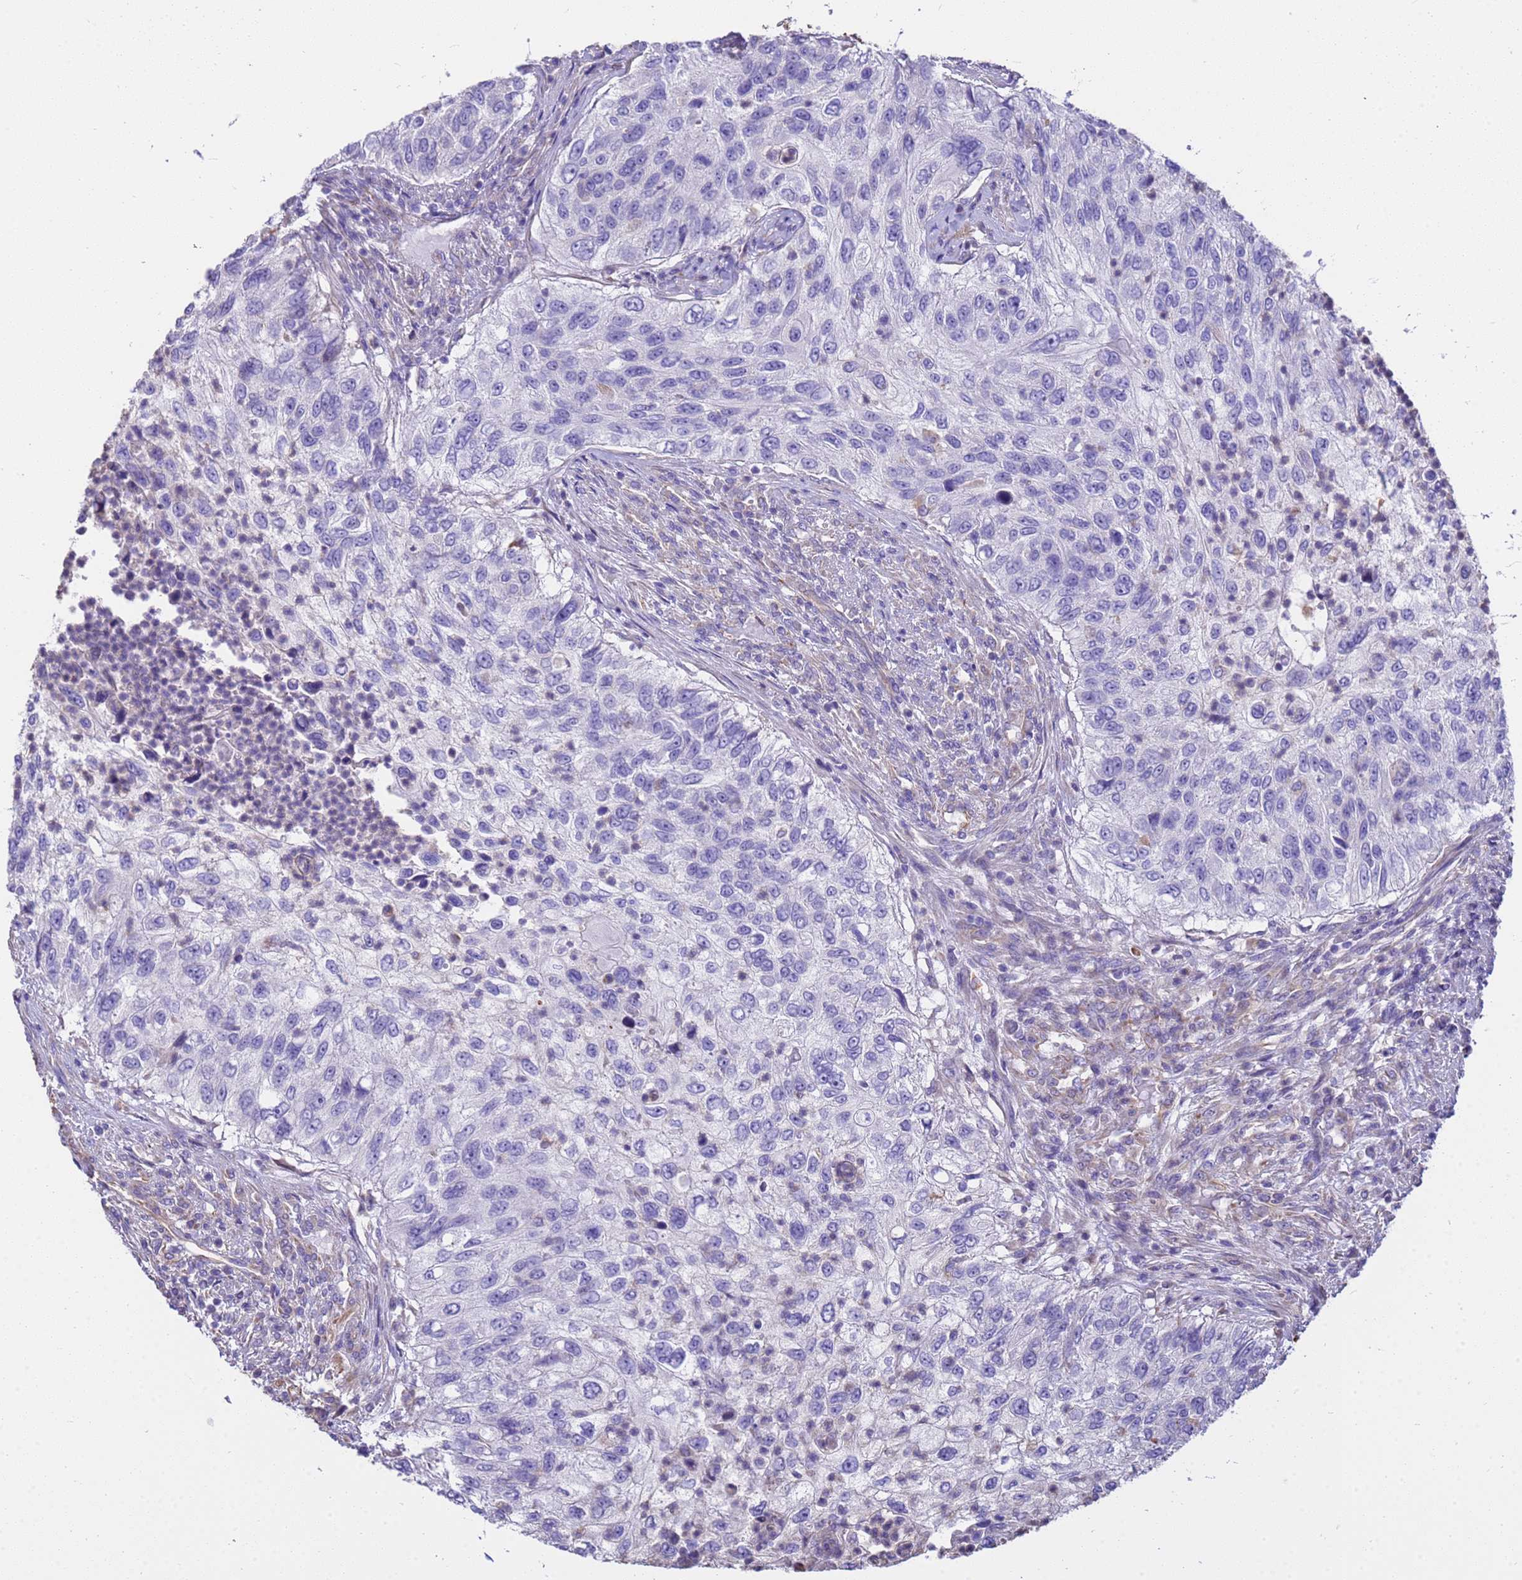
{"staining": {"intensity": "negative", "quantity": "none", "location": "none"}, "tissue": "urothelial cancer", "cell_type": "Tumor cells", "image_type": "cancer", "snomed": [{"axis": "morphology", "description": "Urothelial carcinoma, High grade"}, {"axis": "topography", "description": "Urinary bladder"}], "caption": "Urothelial cancer was stained to show a protein in brown. There is no significant staining in tumor cells.", "gene": "TCEAL3", "patient": {"sex": "female", "age": 60}}